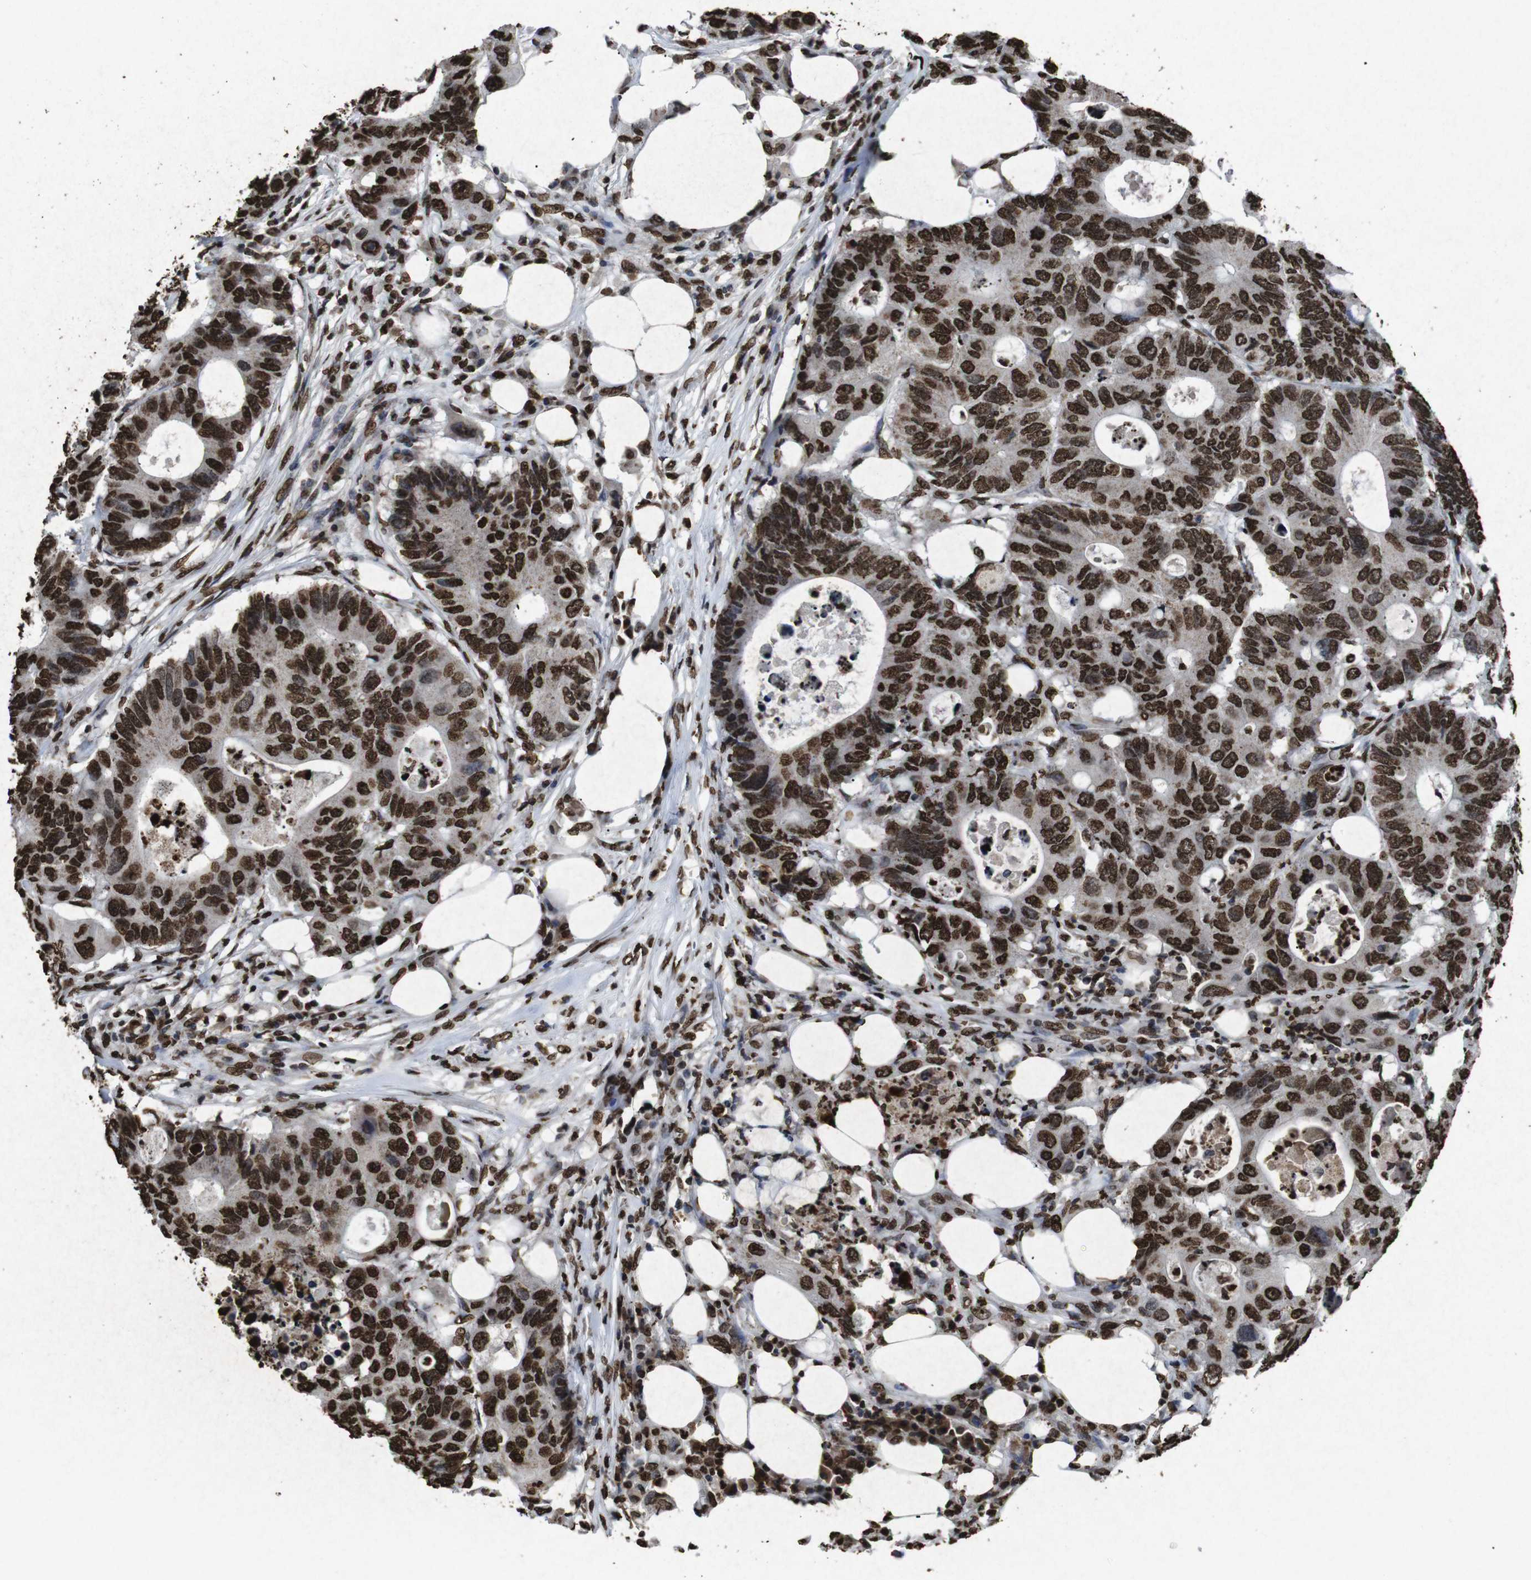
{"staining": {"intensity": "strong", "quantity": ">75%", "location": "nuclear"}, "tissue": "colorectal cancer", "cell_type": "Tumor cells", "image_type": "cancer", "snomed": [{"axis": "morphology", "description": "Adenocarcinoma, NOS"}, {"axis": "topography", "description": "Colon"}], "caption": "Tumor cells display high levels of strong nuclear expression in about >75% of cells in human colorectal adenocarcinoma. The protein of interest is shown in brown color, while the nuclei are stained blue.", "gene": "MDM2", "patient": {"sex": "male", "age": 71}}